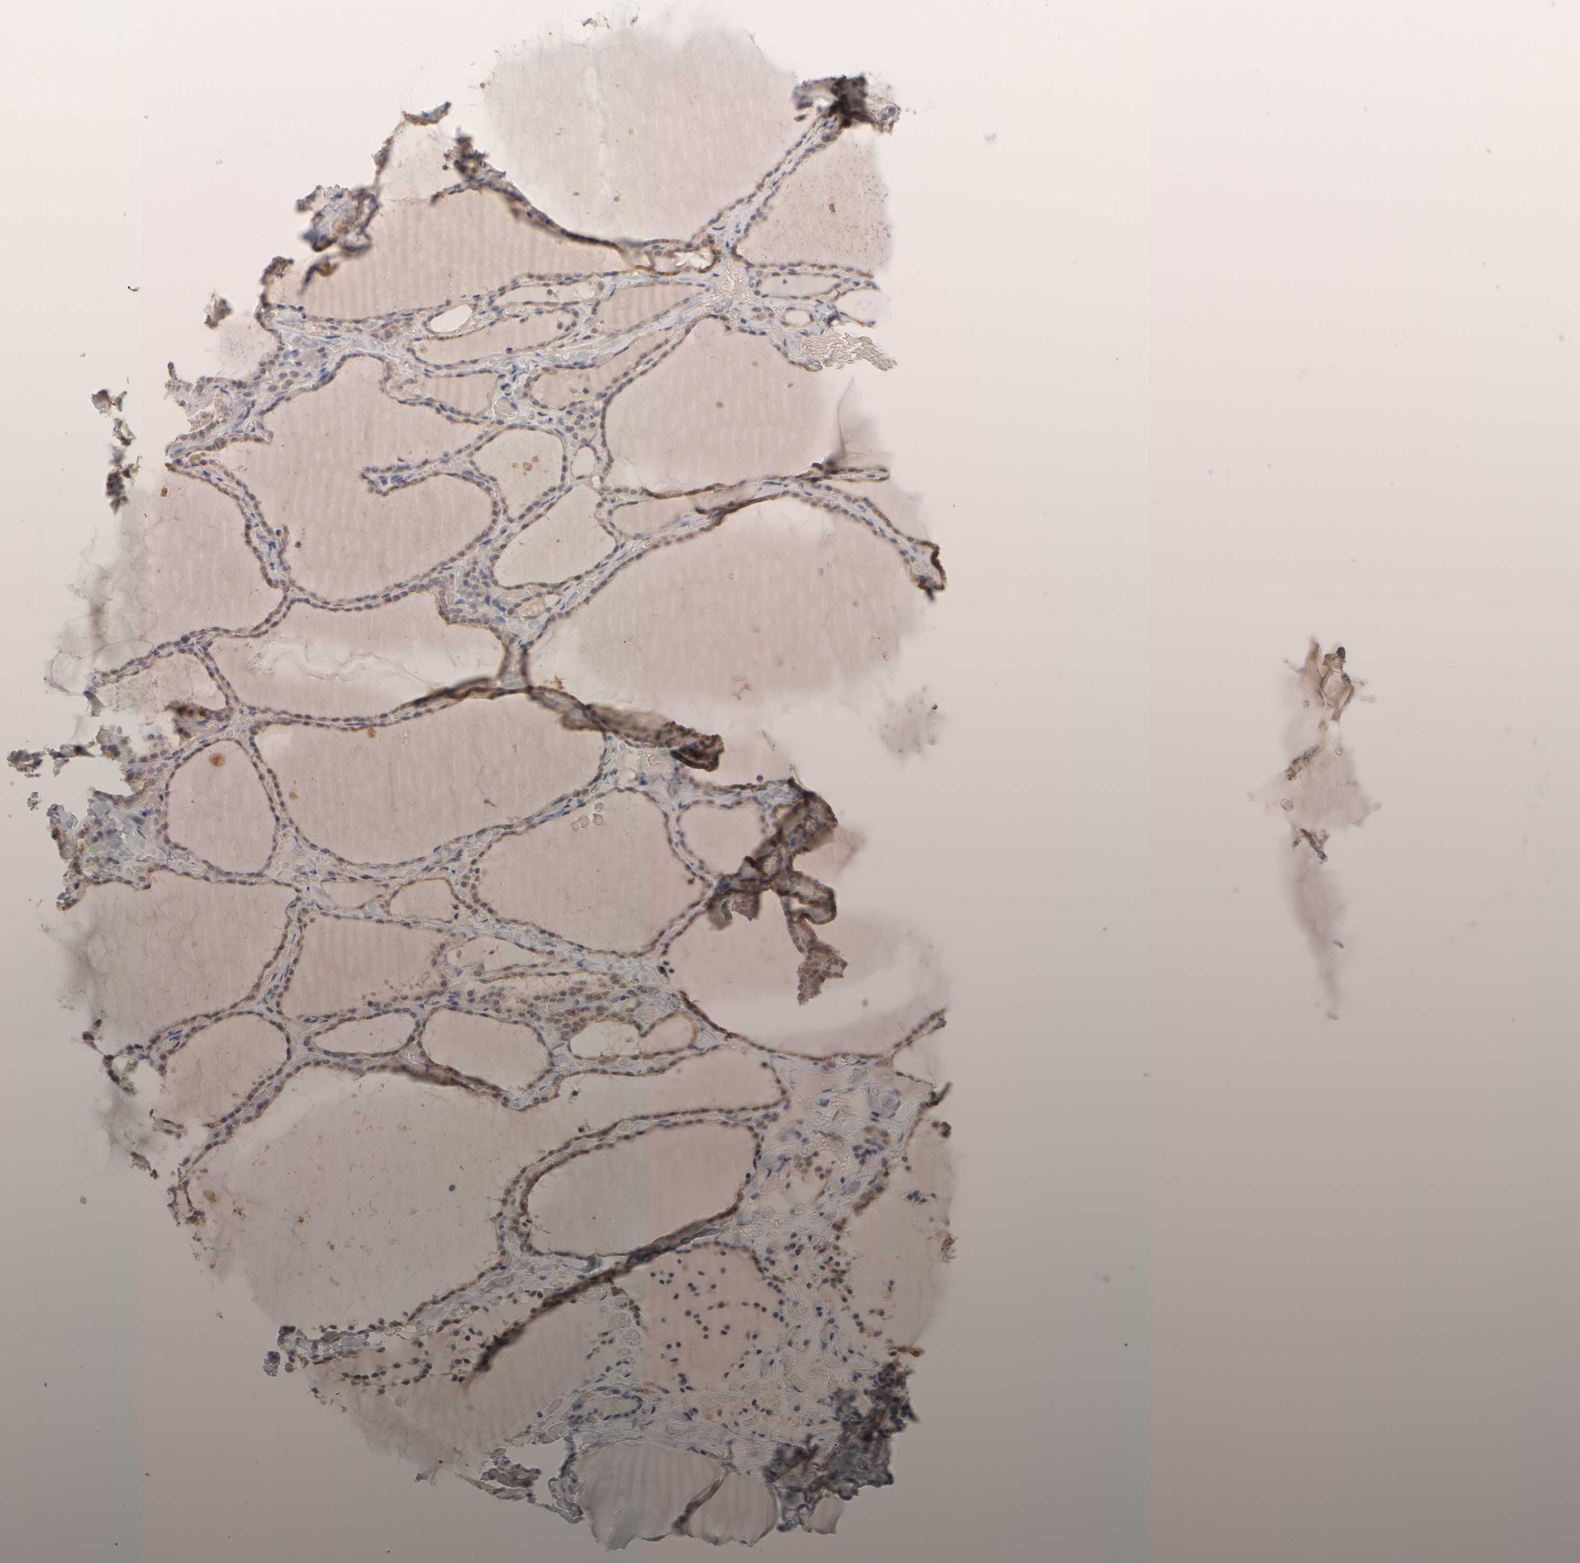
{"staining": {"intensity": "weak", "quantity": "25%-75%", "location": "cytoplasmic/membranous"}, "tissue": "thyroid gland", "cell_type": "Glandular cells", "image_type": "normal", "snomed": [{"axis": "morphology", "description": "Normal tissue, NOS"}, {"axis": "topography", "description": "Thyroid gland"}], "caption": "This micrograph exhibits immunohistochemistry staining of unremarkable thyroid gland, with low weak cytoplasmic/membranous positivity in approximately 25%-75% of glandular cells.", "gene": "DCXR", "patient": {"sex": "female", "age": 22}}